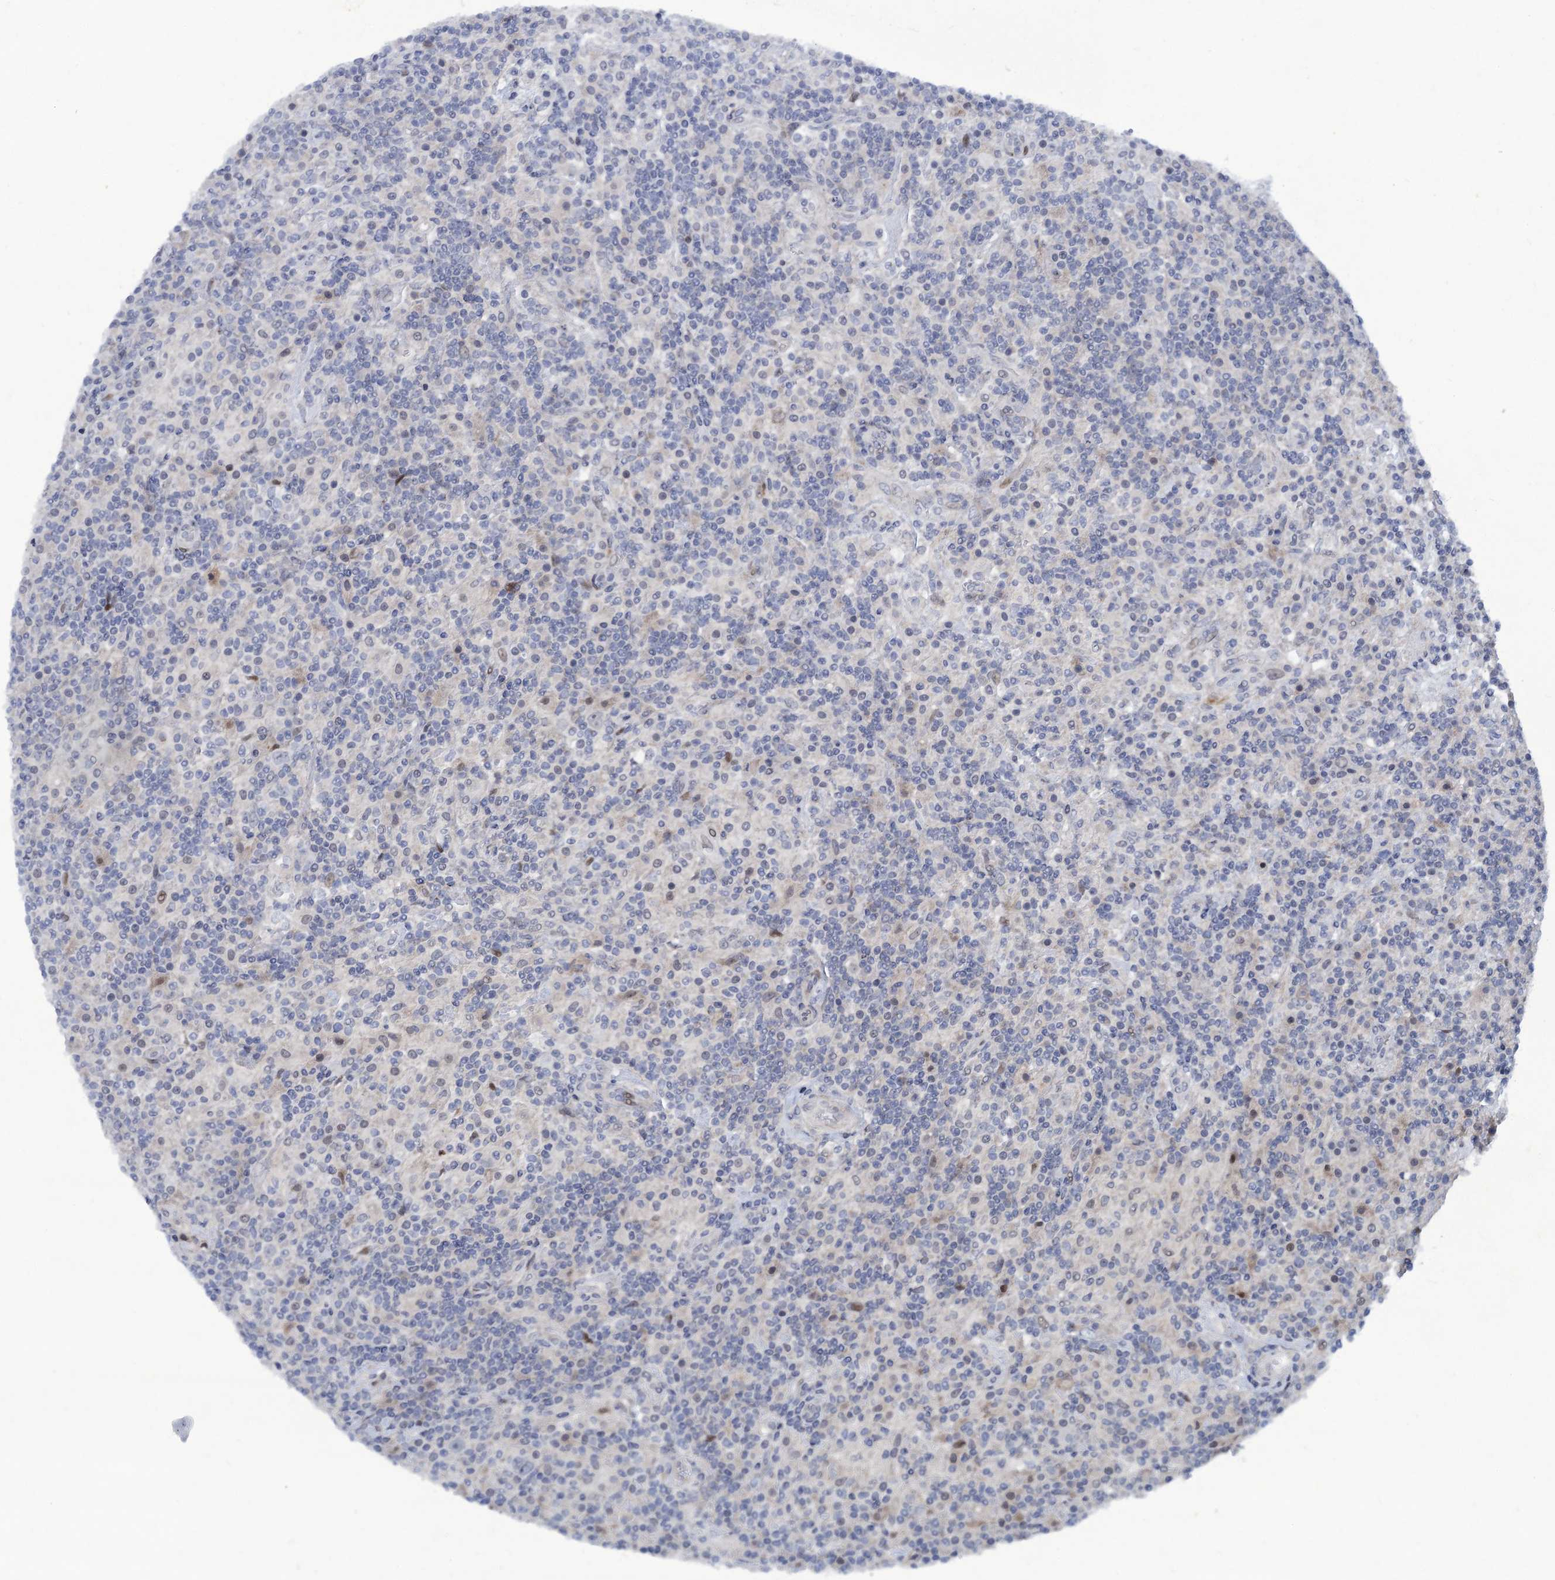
{"staining": {"intensity": "negative", "quantity": "none", "location": "none"}, "tissue": "lymphoma", "cell_type": "Tumor cells", "image_type": "cancer", "snomed": [{"axis": "morphology", "description": "Hodgkin's disease, NOS"}, {"axis": "topography", "description": "Lymph node"}], "caption": "This is a photomicrograph of immunohistochemistry (IHC) staining of lymphoma, which shows no staining in tumor cells.", "gene": "QPCTL", "patient": {"sex": "male", "age": 70}}